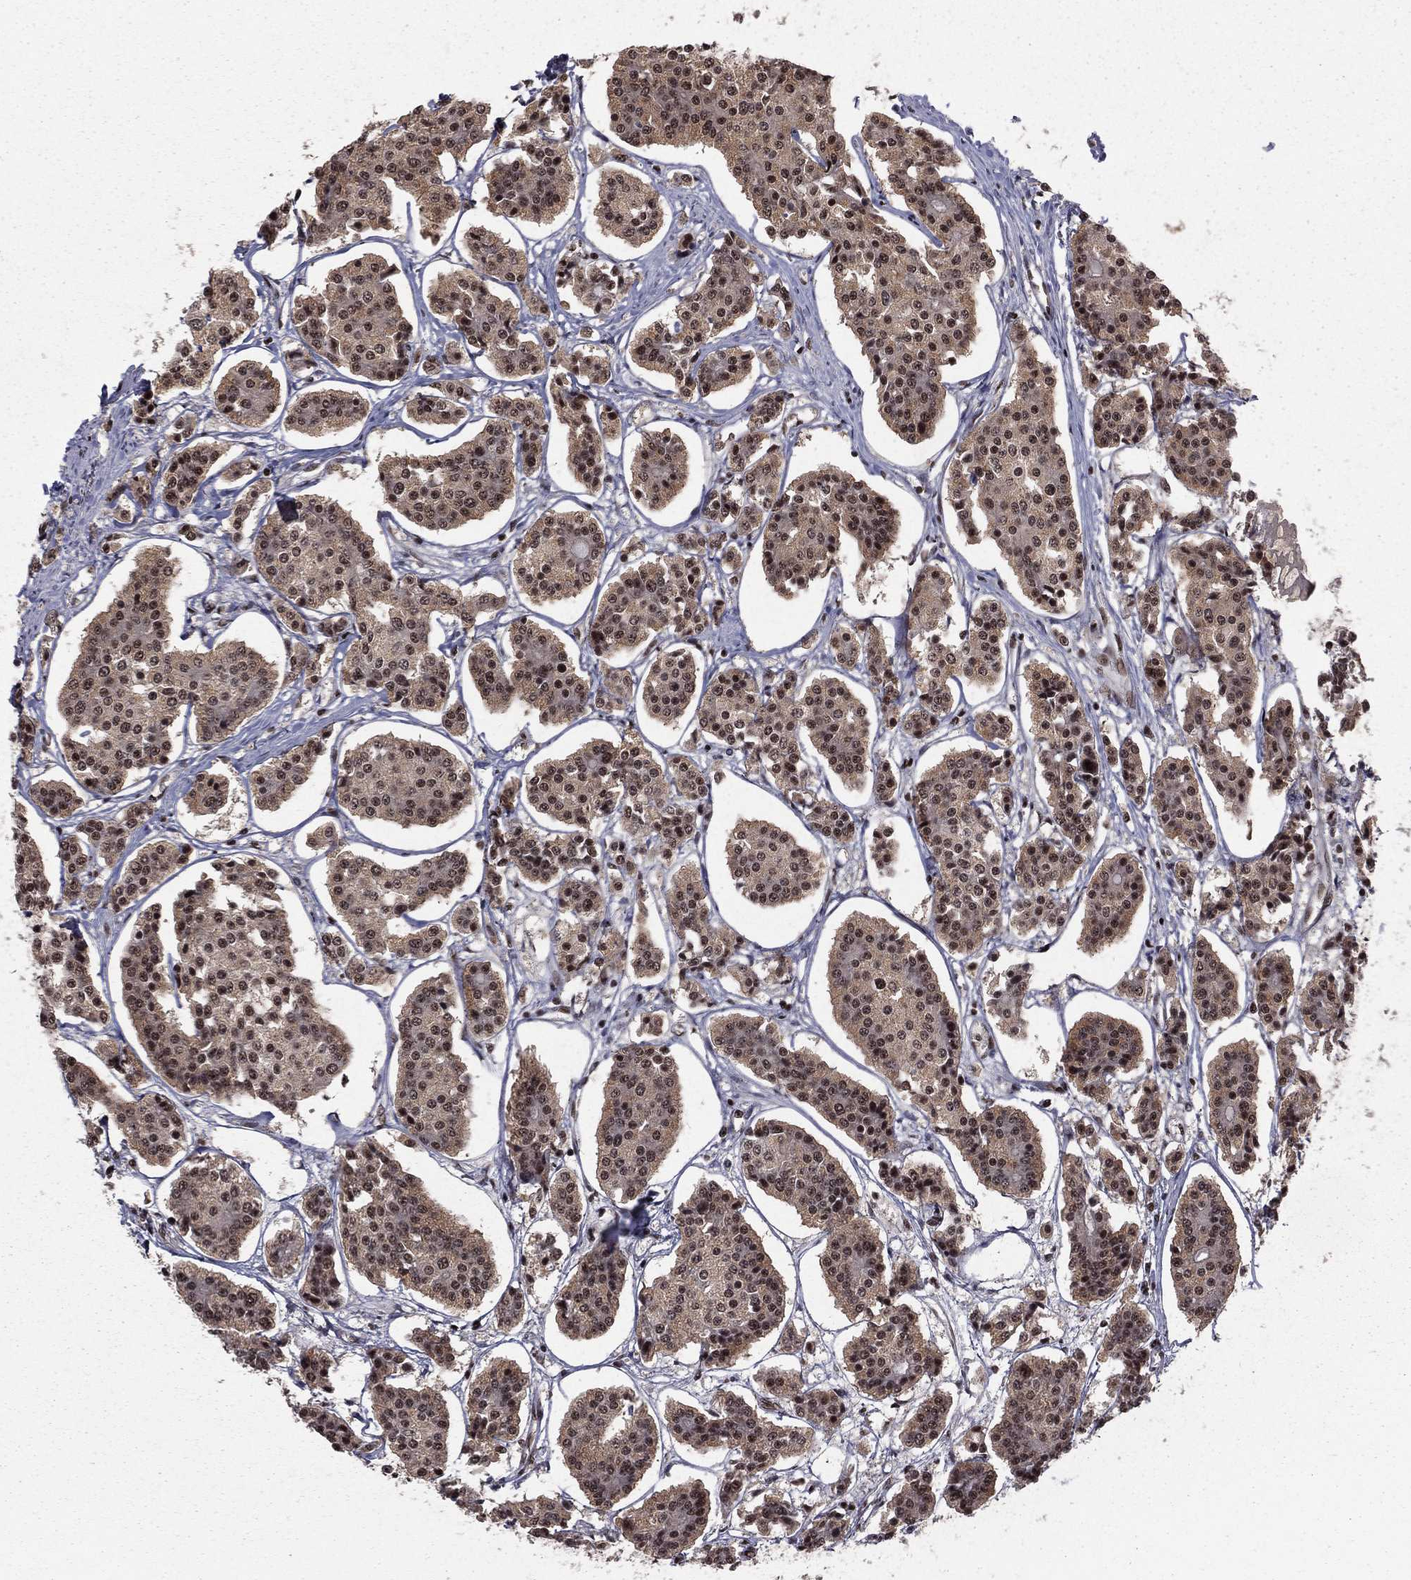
{"staining": {"intensity": "moderate", "quantity": ">75%", "location": "cytoplasmic/membranous"}, "tissue": "carcinoid", "cell_type": "Tumor cells", "image_type": "cancer", "snomed": [{"axis": "morphology", "description": "Carcinoid, malignant, NOS"}, {"axis": "topography", "description": "Small intestine"}], "caption": "A photomicrograph of carcinoid stained for a protein shows moderate cytoplasmic/membranous brown staining in tumor cells.", "gene": "NFYB", "patient": {"sex": "female", "age": 65}}